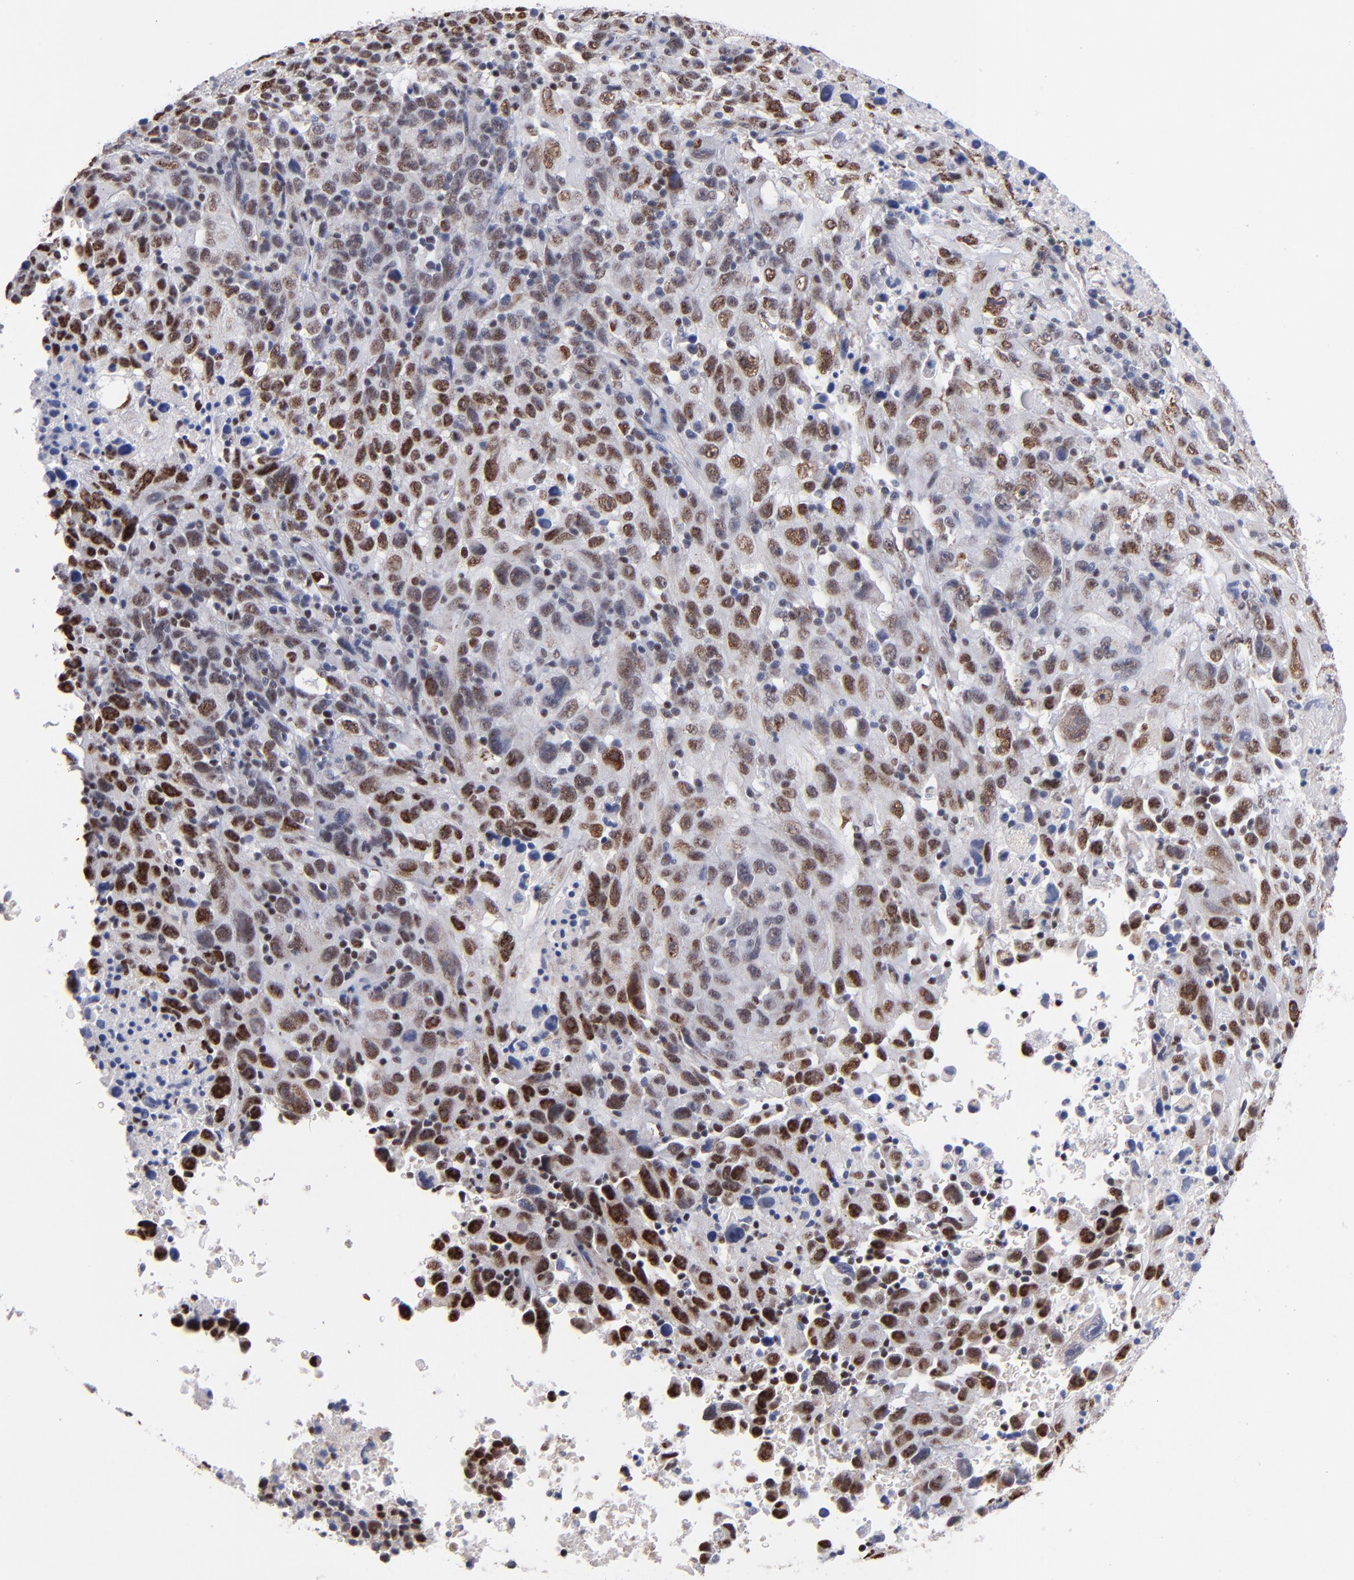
{"staining": {"intensity": "strong", "quantity": ">75%", "location": "nuclear"}, "tissue": "melanoma", "cell_type": "Tumor cells", "image_type": "cancer", "snomed": [{"axis": "morphology", "description": "Malignant melanoma, Metastatic site"}, {"axis": "topography", "description": "Cerebral cortex"}], "caption": "A high amount of strong nuclear staining is seen in approximately >75% of tumor cells in malignant melanoma (metastatic site) tissue.", "gene": "MN1", "patient": {"sex": "female", "age": 52}}